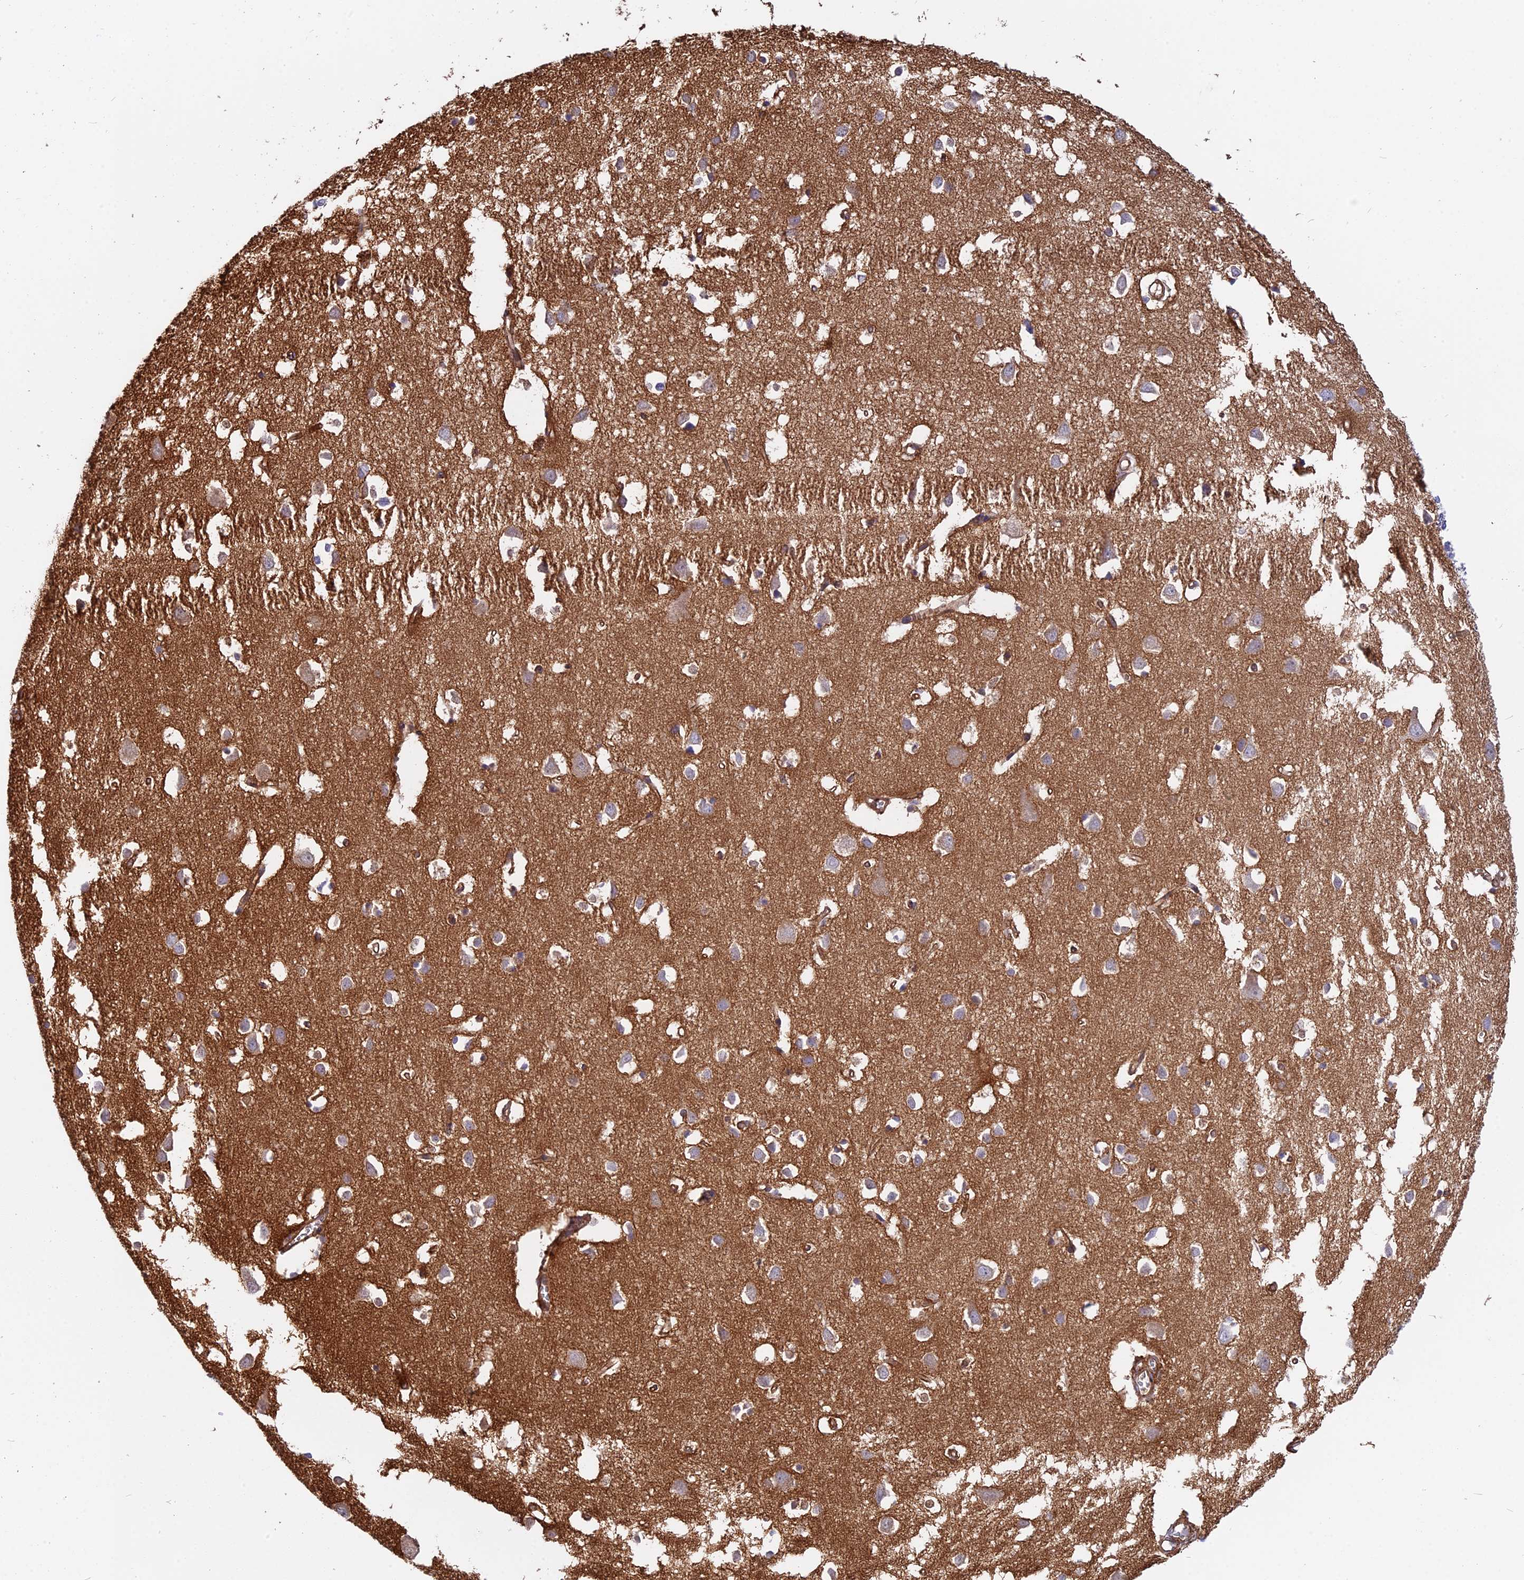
{"staining": {"intensity": "moderate", "quantity": ">75%", "location": "cytoplasmic/membranous"}, "tissue": "cerebral cortex", "cell_type": "Endothelial cells", "image_type": "normal", "snomed": [{"axis": "morphology", "description": "Normal tissue, NOS"}, {"axis": "topography", "description": "Cerebral cortex"}], "caption": "Immunohistochemistry (IHC) of benign cerebral cortex exhibits medium levels of moderate cytoplasmic/membranous positivity in about >75% of endothelial cells. (Brightfield microscopy of DAB IHC at high magnification).", "gene": "CNBD2", "patient": {"sex": "female", "age": 64}}